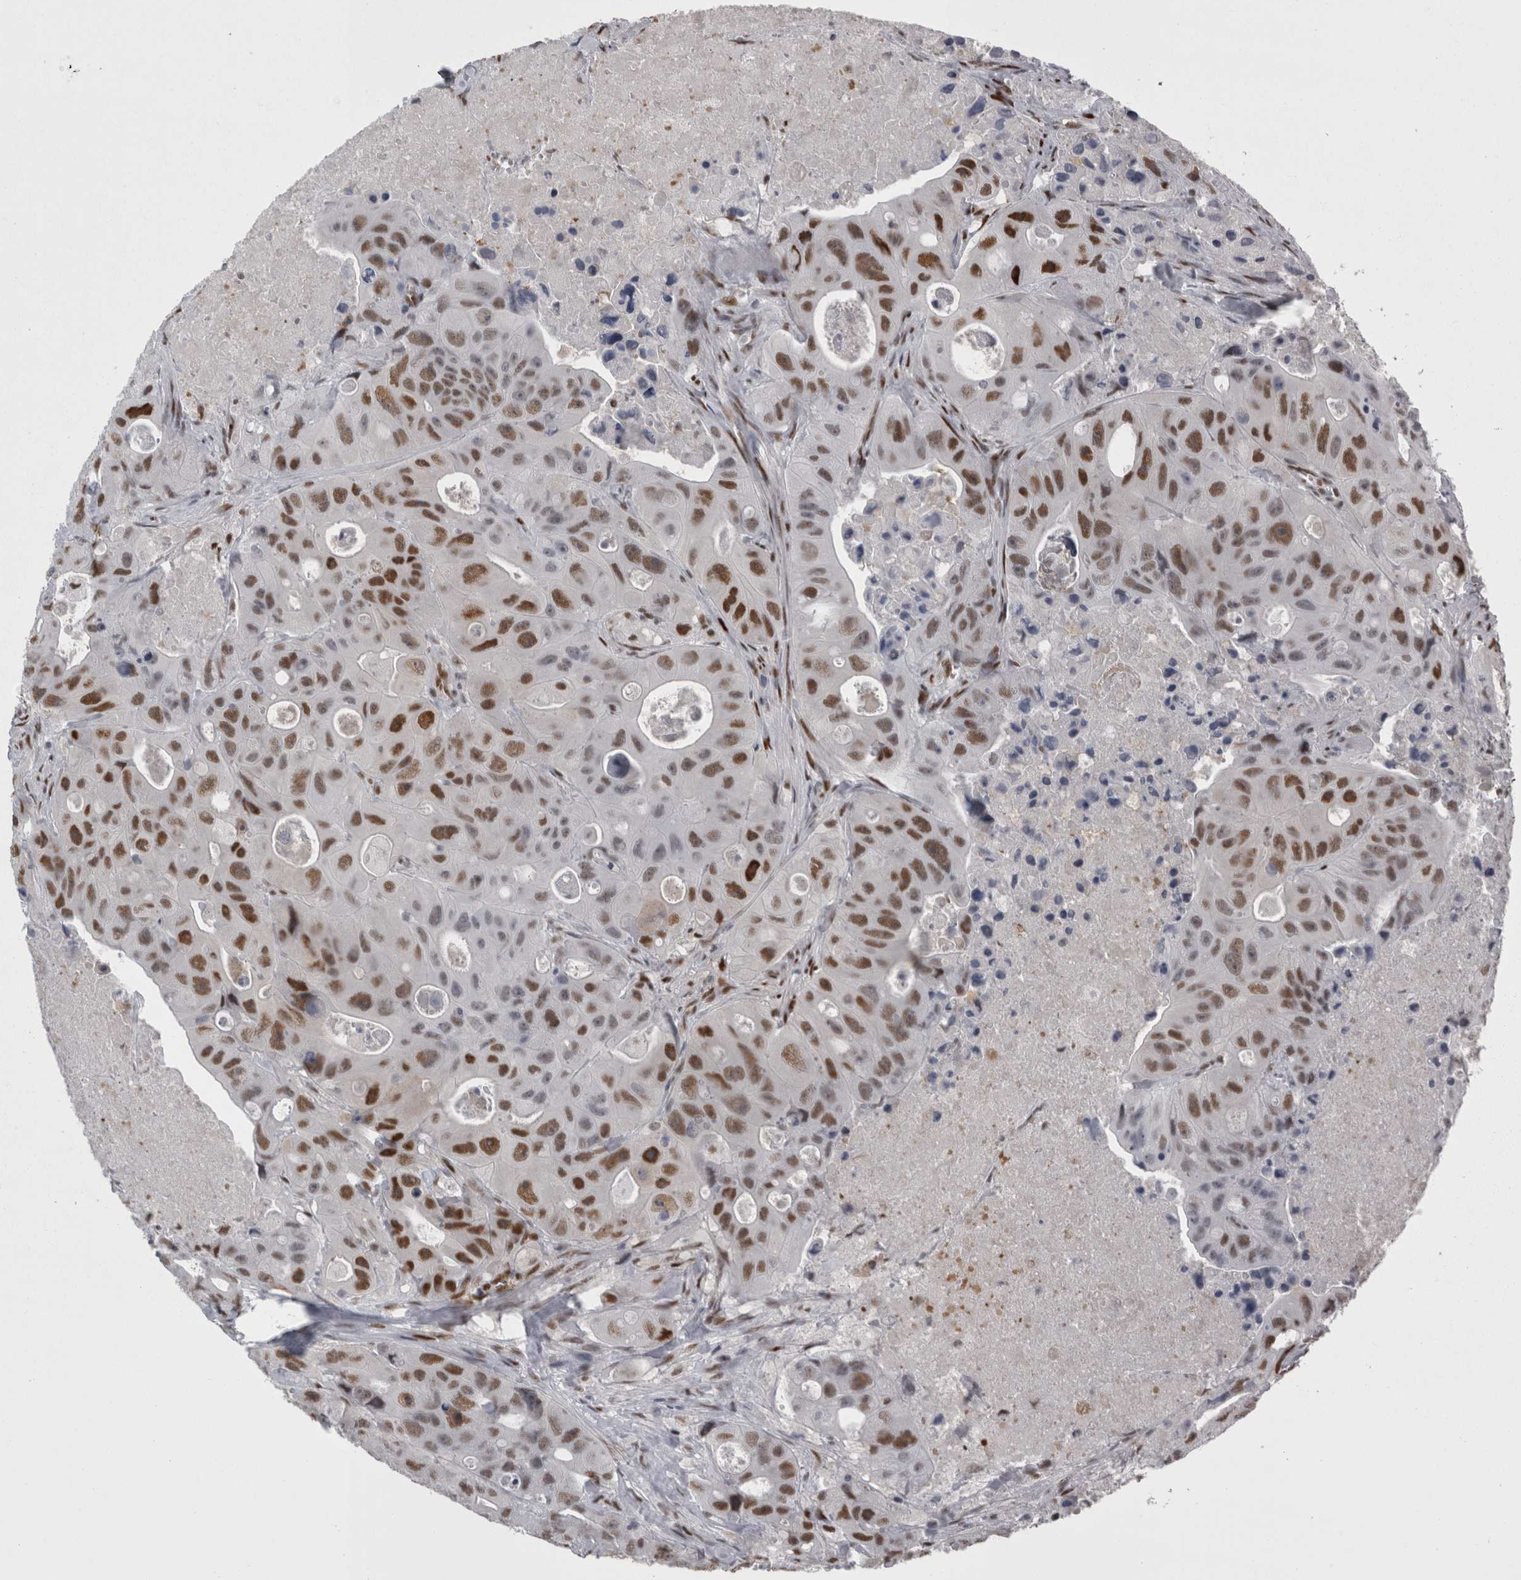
{"staining": {"intensity": "moderate", "quantity": ">75%", "location": "nuclear"}, "tissue": "colorectal cancer", "cell_type": "Tumor cells", "image_type": "cancer", "snomed": [{"axis": "morphology", "description": "Adenocarcinoma, NOS"}, {"axis": "topography", "description": "Colon"}], "caption": "Immunohistochemical staining of human colorectal cancer (adenocarcinoma) shows medium levels of moderate nuclear positivity in approximately >75% of tumor cells.", "gene": "C1orf54", "patient": {"sex": "female", "age": 46}}